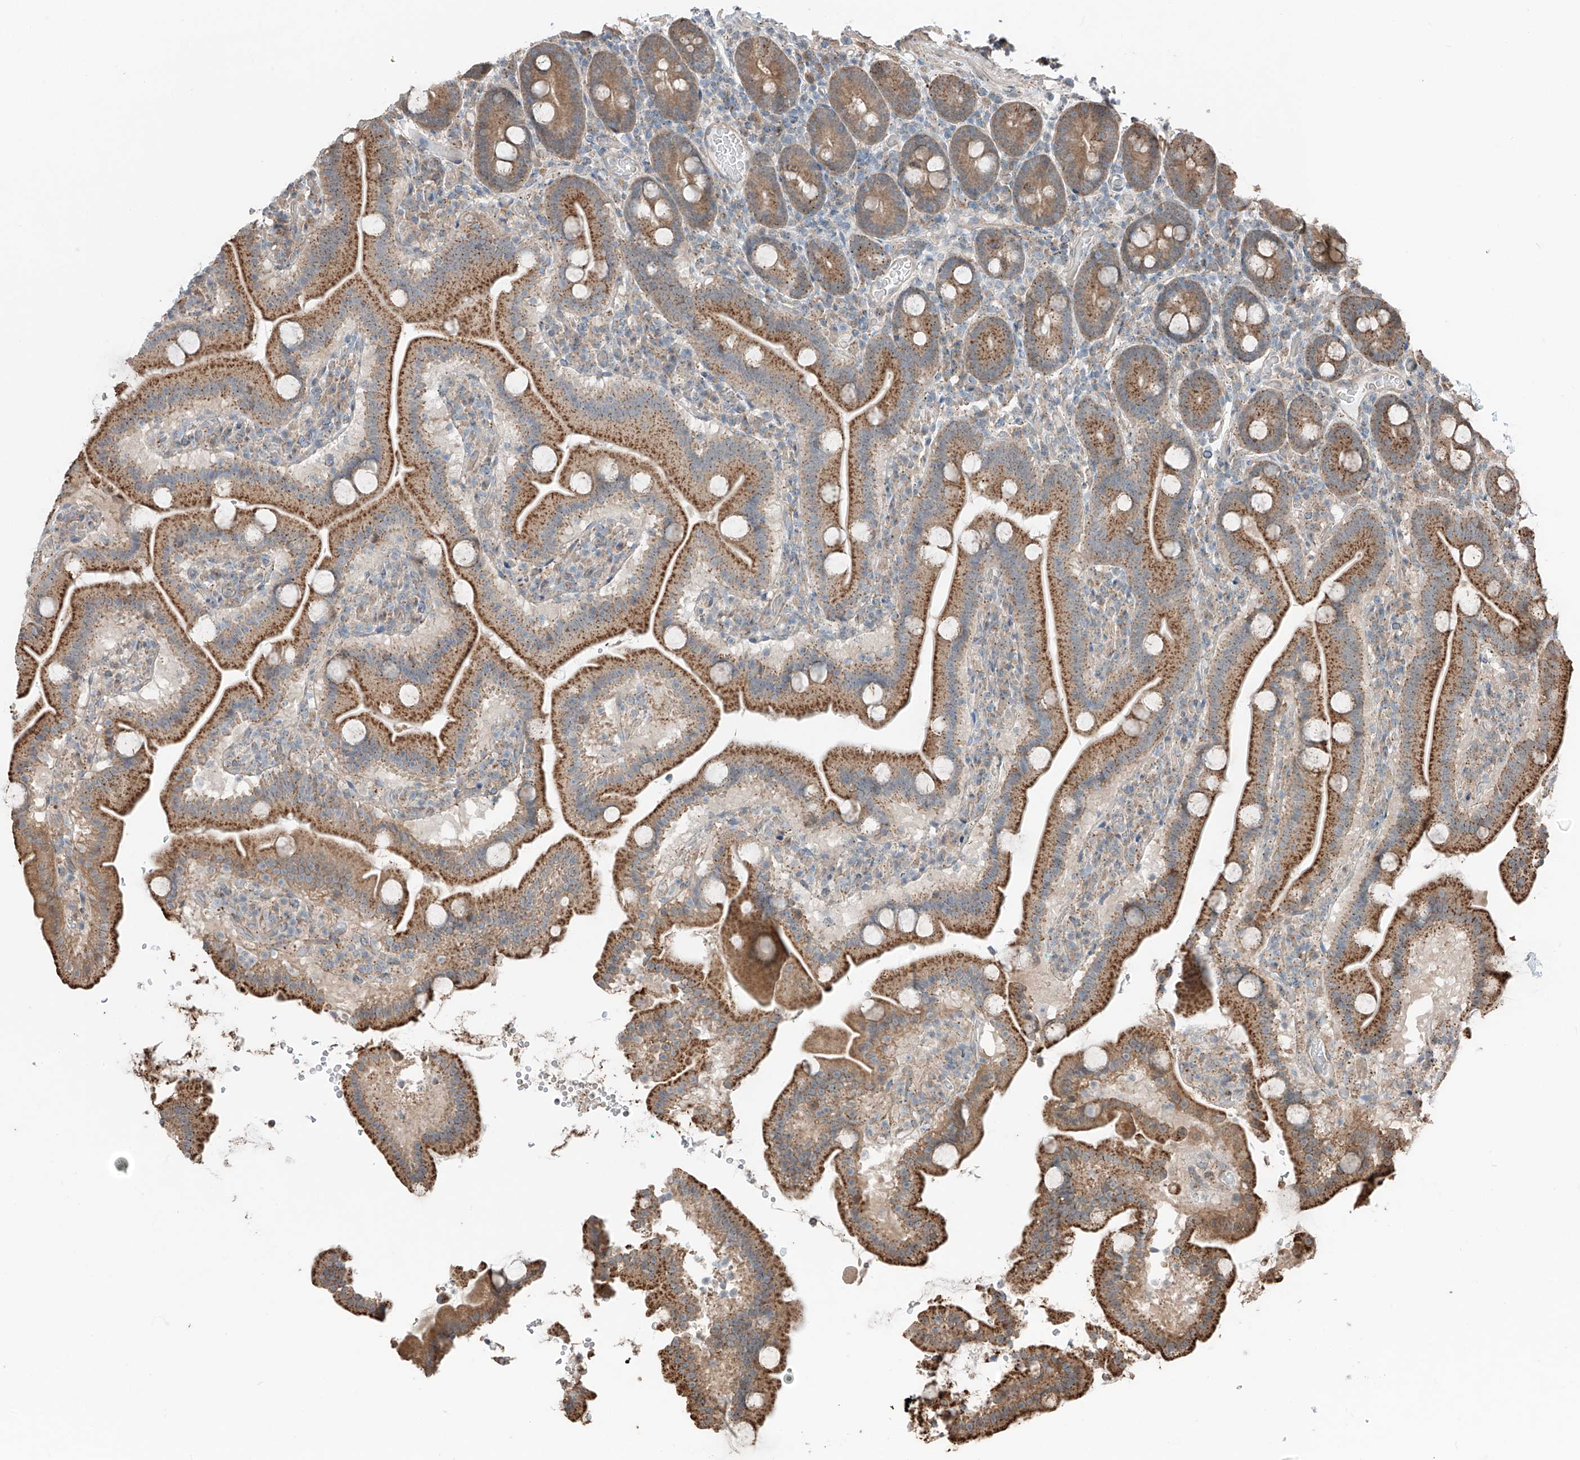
{"staining": {"intensity": "moderate", "quantity": ">75%", "location": "cytoplasmic/membranous"}, "tissue": "duodenum", "cell_type": "Glandular cells", "image_type": "normal", "snomed": [{"axis": "morphology", "description": "Normal tissue, NOS"}, {"axis": "topography", "description": "Duodenum"}], "caption": "Moderate cytoplasmic/membranous staining for a protein is seen in approximately >75% of glandular cells of unremarkable duodenum using immunohistochemistry (IHC).", "gene": "CEP162", "patient": {"sex": "male", "age": 55}}